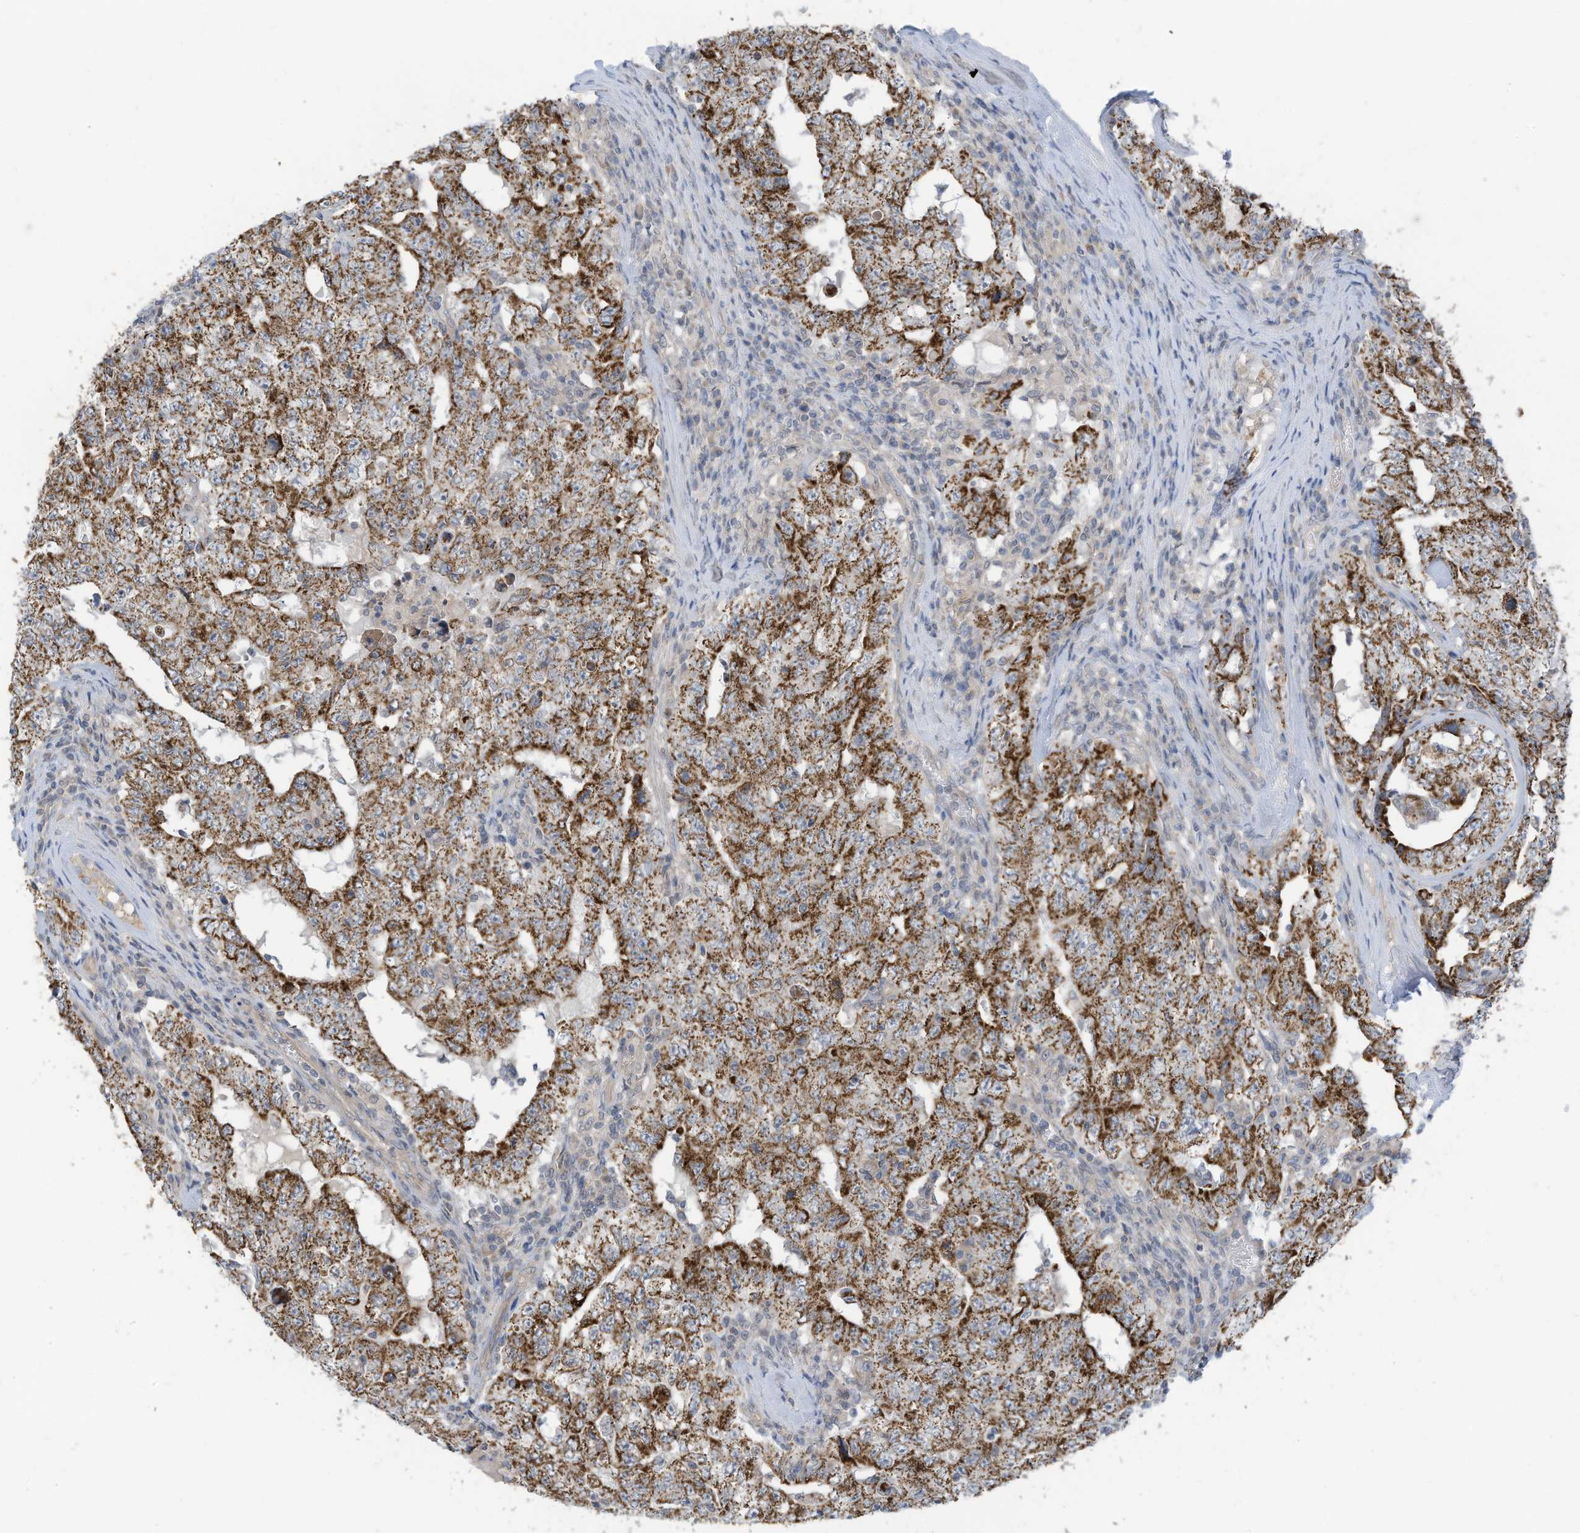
{"staining": {"intensity": "strong", "quantity": ">75%", "location": "cytoplasmic/membranous"}, "tissue": "testis cancer", "cell_type": "Tumor cells", "image_type": "cancer", "snomed": [{"axis": "morphology", "description": "Carcinoma, Embryonal, NOS"}, {"axis": "topography", "description": "Testis"}], "caption": "Testis cancer stained with DAB immunohistochemistry (IHC) demonstrates high levels of strong cytoplasmic/membranous expression in approximately >75% of tumor cells.", "gene": "SCGB1D2", "patient": {"sex": "male", "age": 26}}